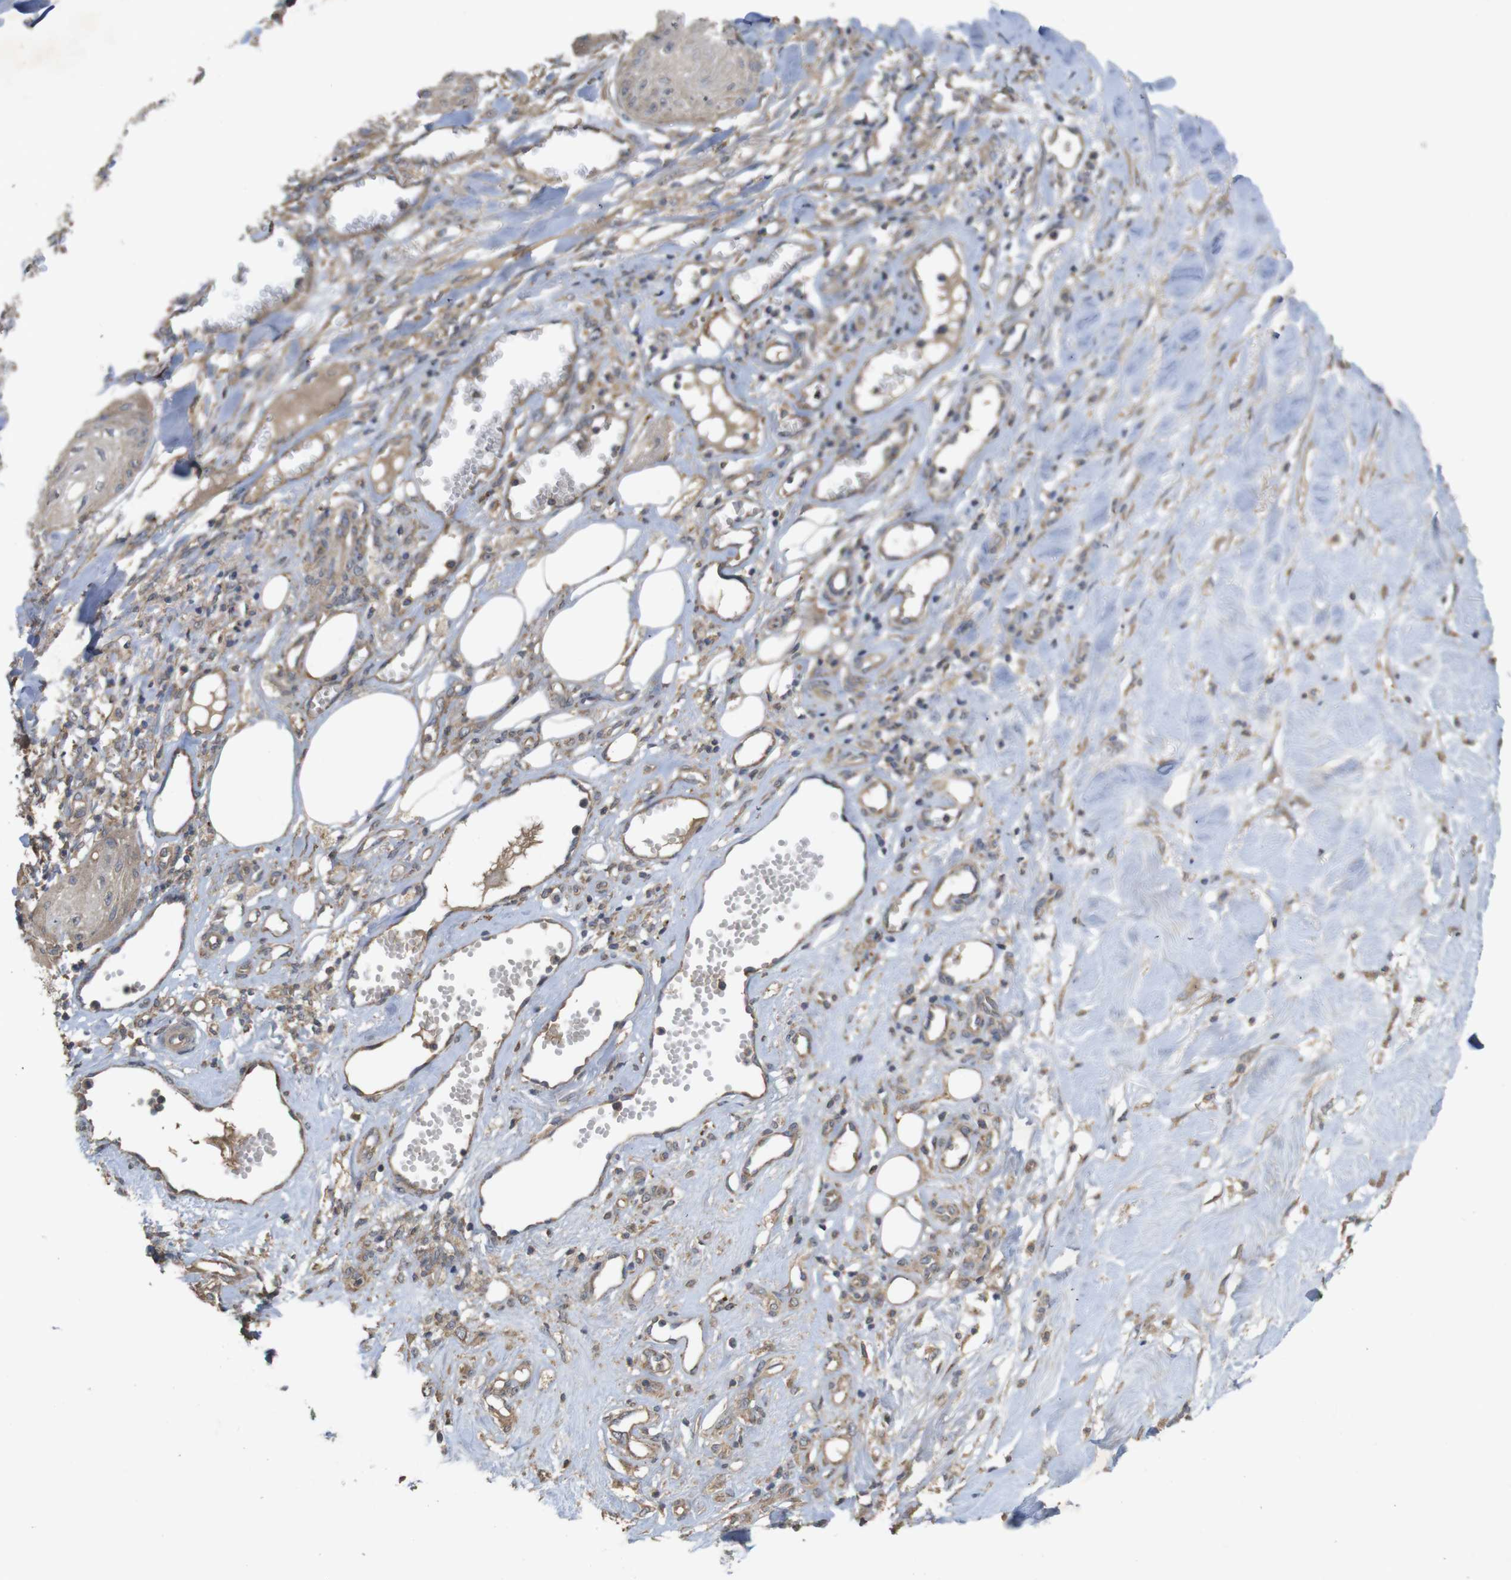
{"staining": {"intensity": "weak", "quantity": ">75%", "location": "cytoplasmic/membranous"}, "tissue": "skin cancer", "cell_type": "Tumor cells", "image_type": "cancer", "snomed": [{"axis": "morphology", "description": "Squamous cell carcinoma, NOS"}, {"axis": "topography", "description": "Skin"}], "caption": "Weak cytoplasmic/membranous positivity is present in approximately >75% of tumor cells in skin cancer. (DAB (3,3'-diaminobenzidine) IHC with brightfield microscopy, high magnification).", "gene": "KCNS3", "patient": {"sex": "male", "age": 74}}